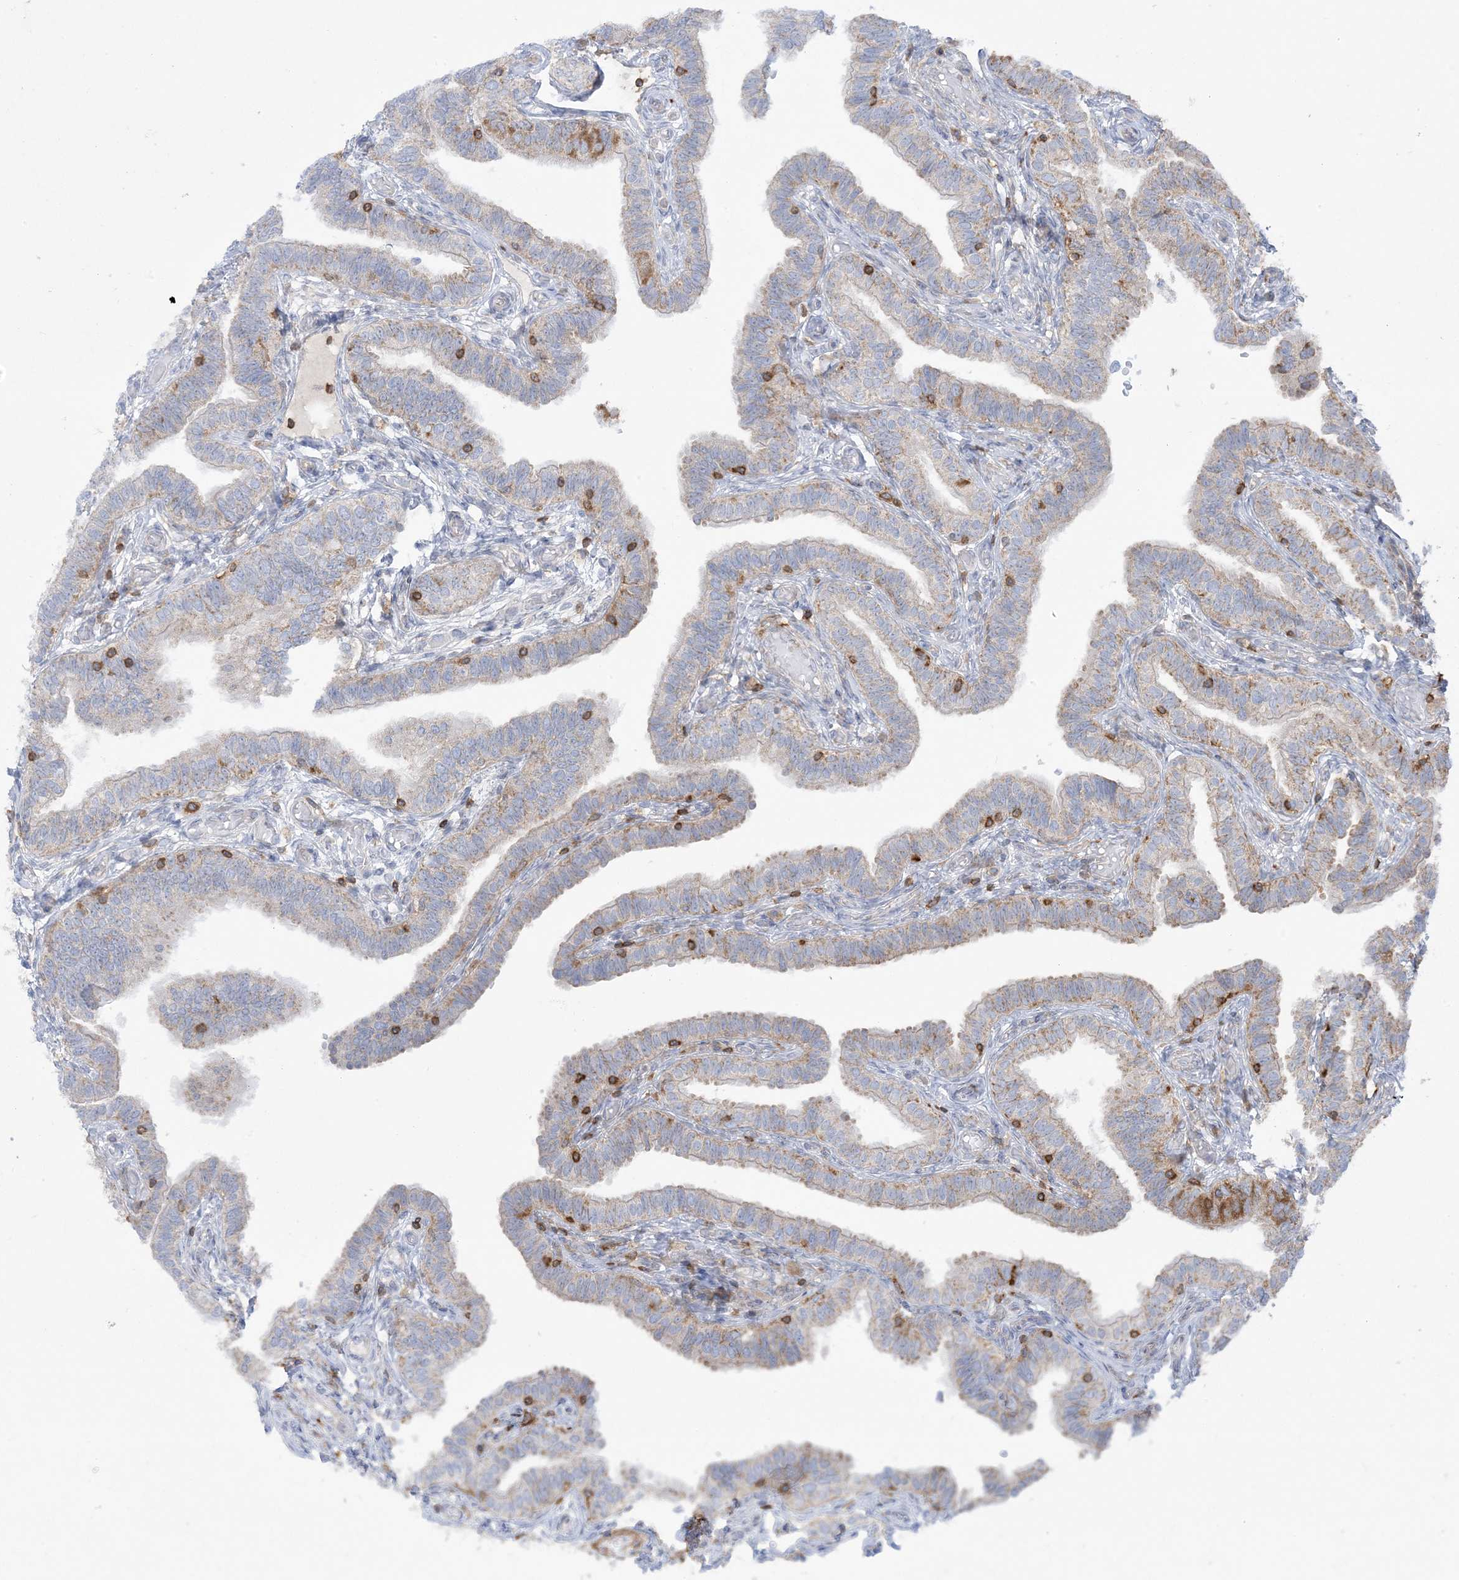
{"staining": {"intensity": "moderate", "quantity": "<25%", "location": "cytoplasmic/membranous"}, "tissue": "fallopian tube", "cell_type": "Glandular cells", "image_type": "normal", "snomed": [{"axis": "morphology", "description": "Normal tissue, NOS"}, {"axis": "topography", "description": "Fallopian tube"}], "caption": "Immunohistochemical staining of benign human fallopian tube displays low levels of moderate cytoplasmic/membranous staining in approximately <25% of glandular cells. The staining is performed using DAB (3,3'-diaminobenzidine) brown chromogen to label protein expression. The nuclei are counter-stained blue using hematoxylin.", "gene": "ARHGAP30", "patient": {"sex": "female", "age": 39}}